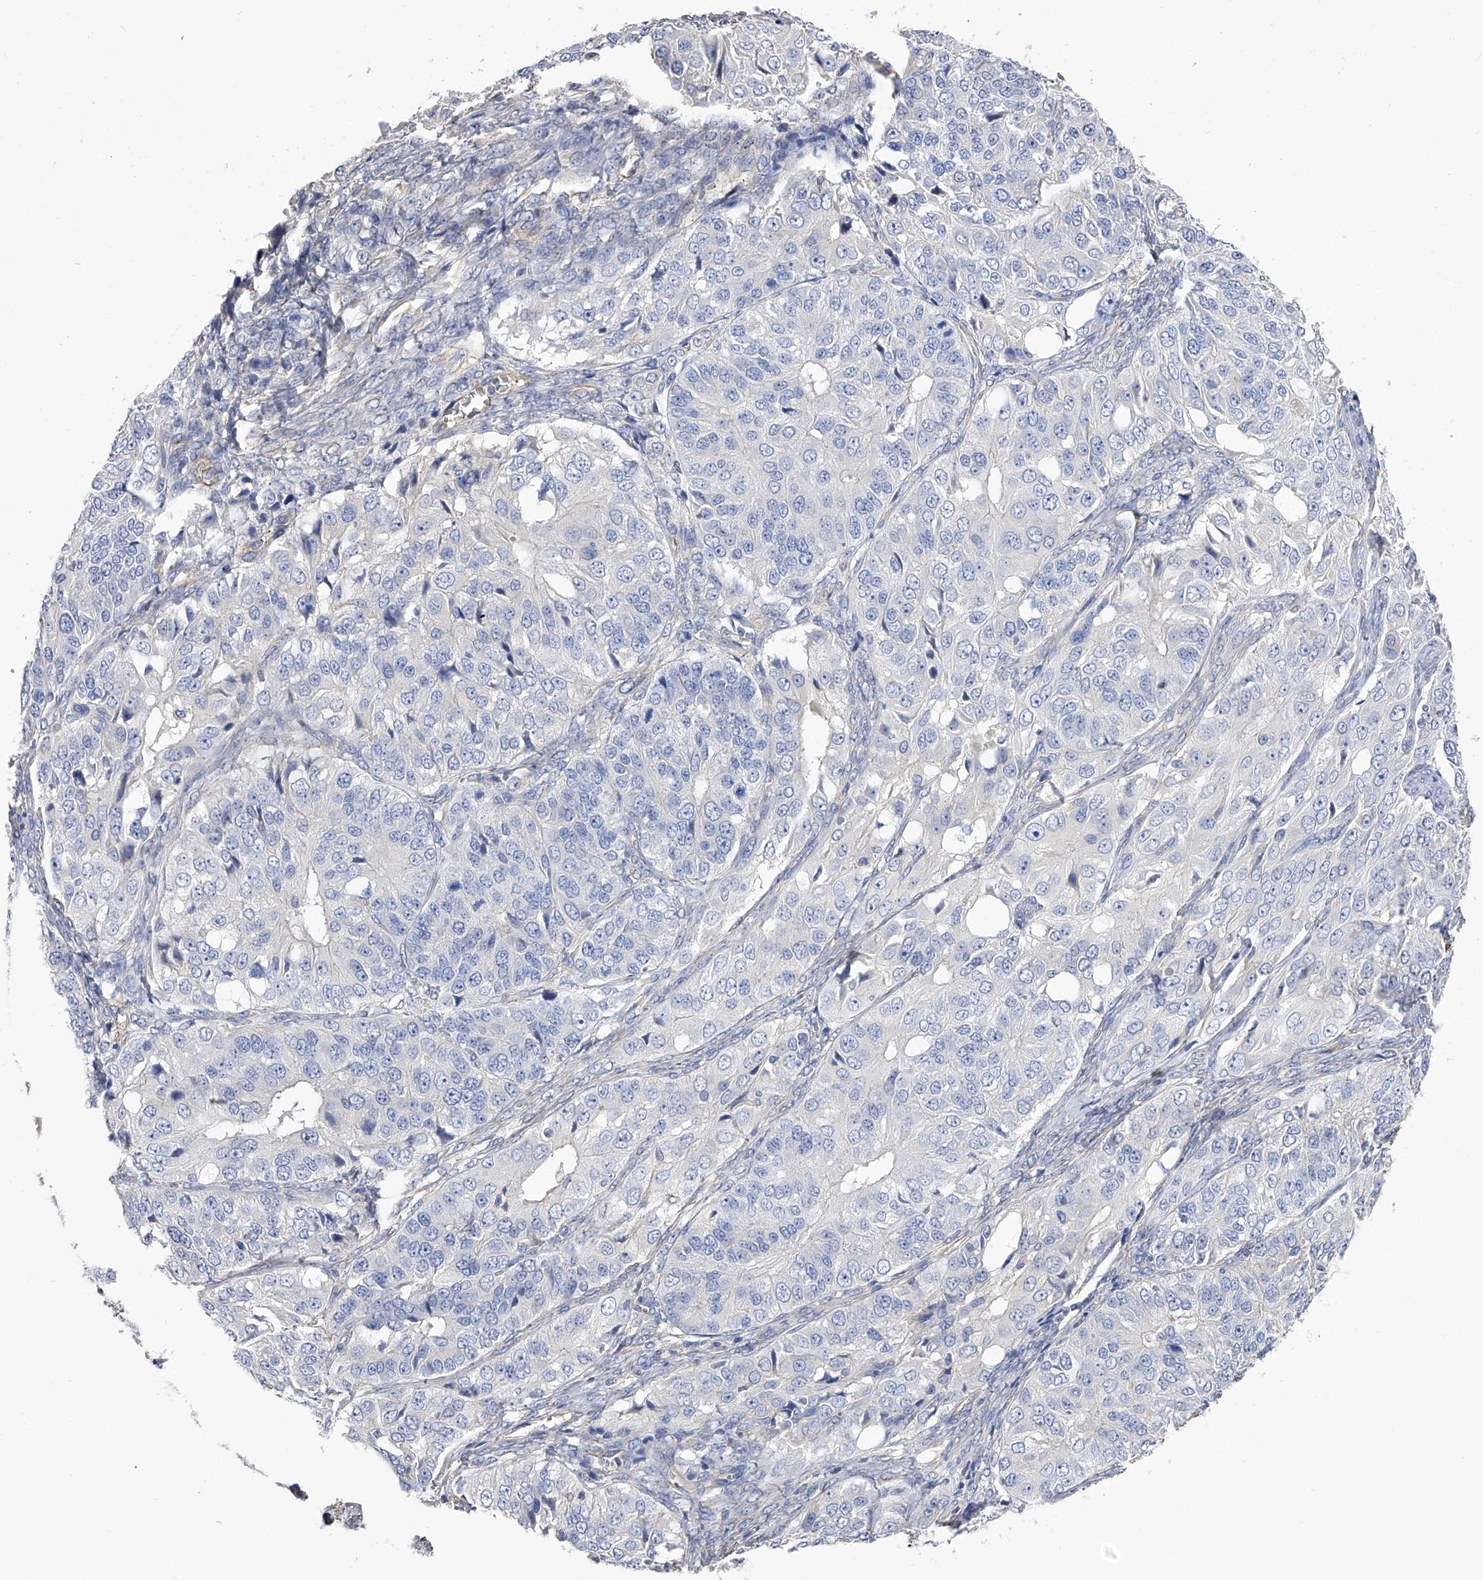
{"staining": {"intensity": "negative", "quantity": "none", "location": "none"}, "tissue": "ovarian cancer", "cell_type": "Tumor cells", "image_type": "cancer", "snomed": [{"axis": "morphology", "description": "Carcinoma, endometroid"}, {"axis": "topography", "description": "Ovary"}], "caption": "High magnification brightfield microscopy of ovarian endometroid carcinoma stained with DAB (3,3'-diaminobenzidine) (brown) and counterstained with hematoxylin (blue): tumor cells show no significant positivity.", "gene": "RWDD2A", "patient": {"sex": "female", "age": 51}}